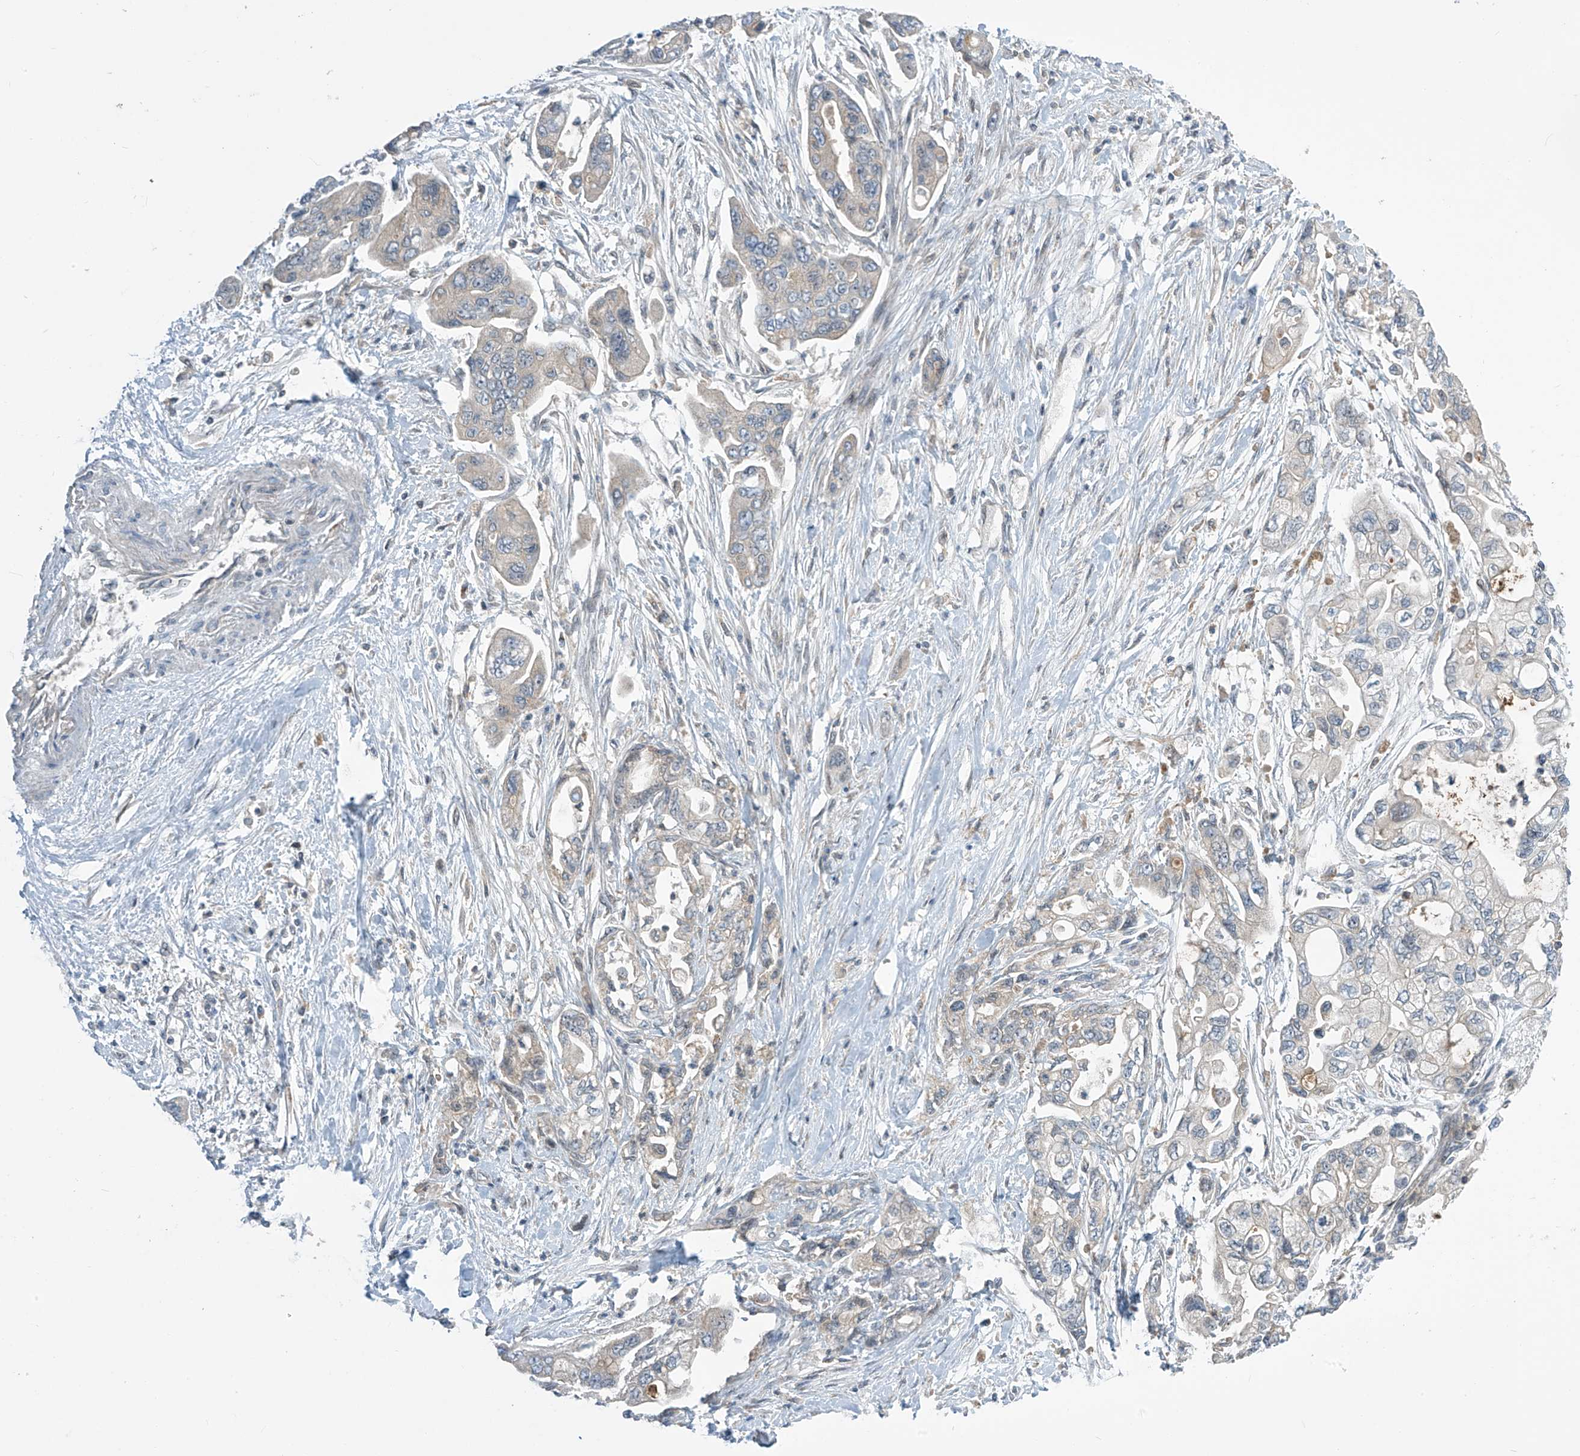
{"staining": {"intensity": "negative", "quantity": "none", "location": "none"}, "tissue": "pancreatic cancer", "cell_type": "Tumor cells", "image_type": "cancer", "snomed": [{"axis": "morphology", "description": "Adenocarcinoma, NOS"}, {"axis": "topography", "description": "Pancreas"}], "caption": "There is no significant positivity in tumor cells of pancreatic adenocarcinoma.", "gene": "PARVG", "patient": {"sex": "male", "age": 70}}